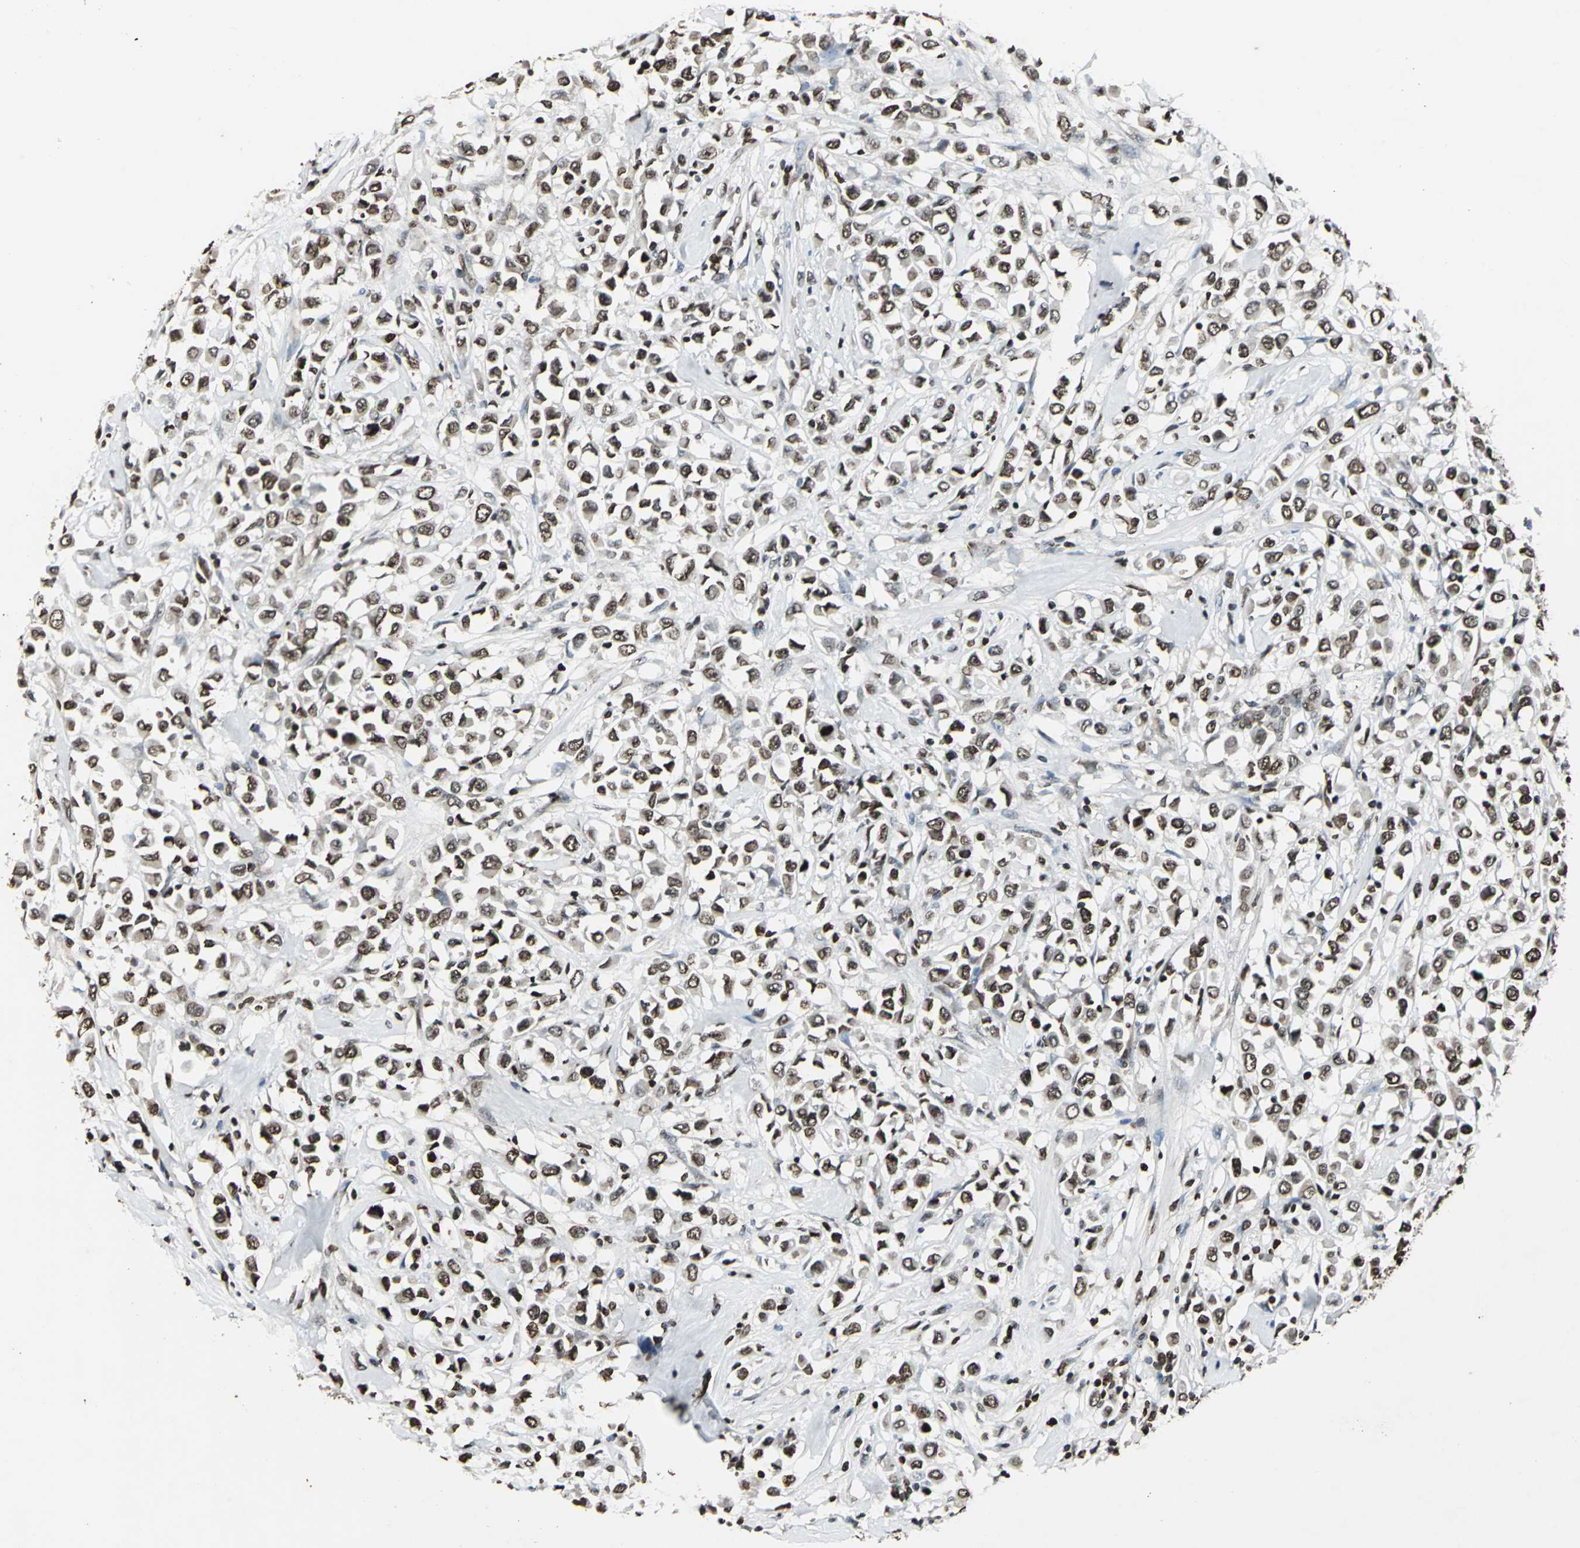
{"staining": {"intensity": "strong", "quantity": ">75%", "location": "cytoplasmic/membranous,nuclear"}, "tissue": "breast cancer", "cell_type": "Tumor cells", "image_type": "cancer", "snomed": [{"axis": "morphology", "description": "Duct carcinoma"}, {"axis": "topography", "description": "Breast"}], "caption": "There is high levels of strong cytoplasmic/membranous and nuclear staining in tumor cells of breast cancer (invasive ductal carcinoma), as demonstrated by immunohistochemical staining (brown color).", "gene": "AHR", "patient": {"sex": "female", "age": 61}}